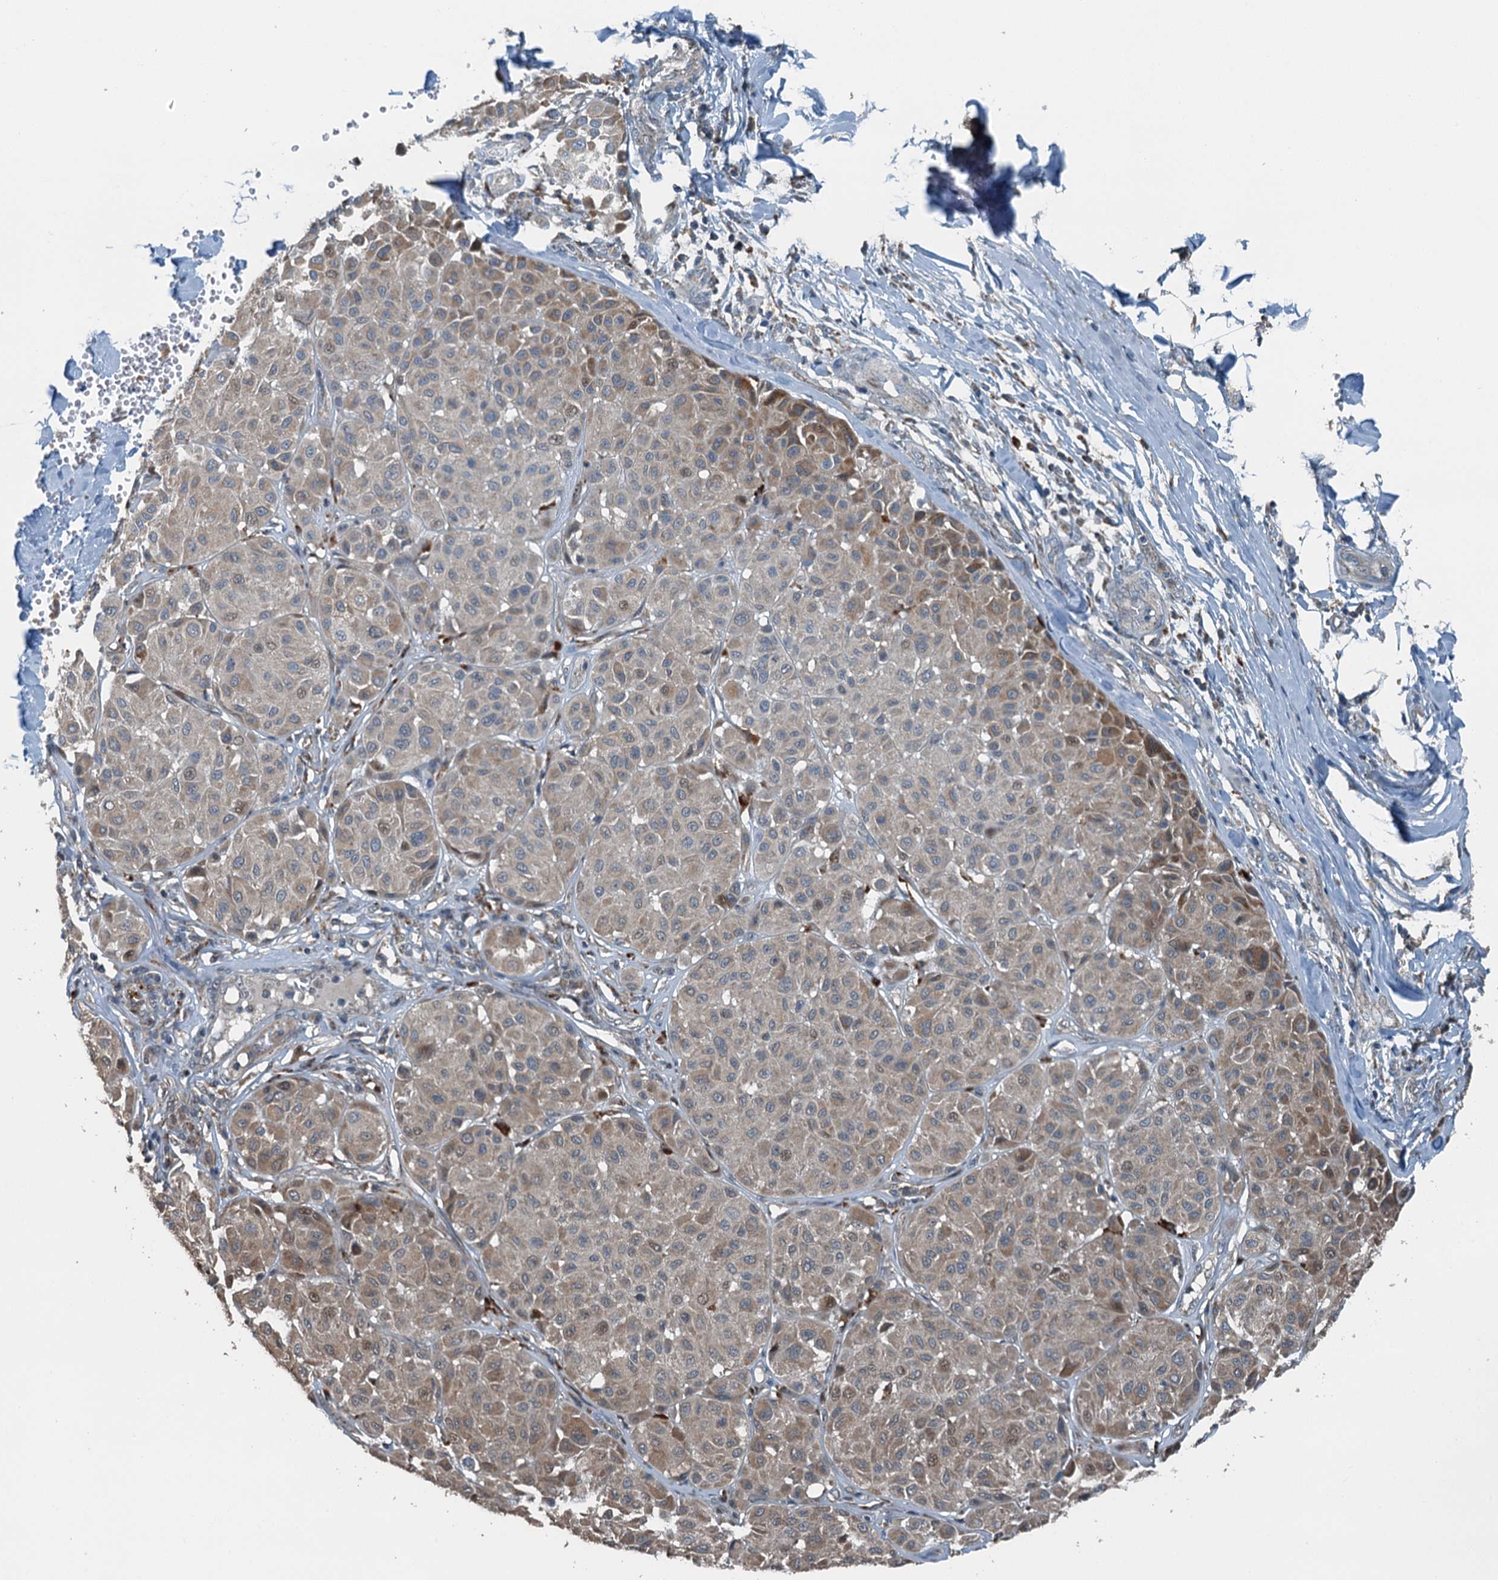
{"staining": {"intensity": "weak", "quantity": "25%-75%", "location": "cytoplasmic/membranous,nuclear"}, "tissue": "melanoma", "cell_type": "Tumor cells", "image_type": "cancer", "snomed": [{"axis": "morphology", "description": "Malignant melanoma, Metastatic site"}, {"axis": "topography", "description": "Soft tissue"}], "caption": "Immunohistochemical staining of human malignant melanoma (metastatic site) shows low levels of weak cytoplasmic/membranous and nuclear protein staining in about 25%-75% of tumor cells.", "gene": "BMERB1", "patient": {"sex": "male", "age": 41}}